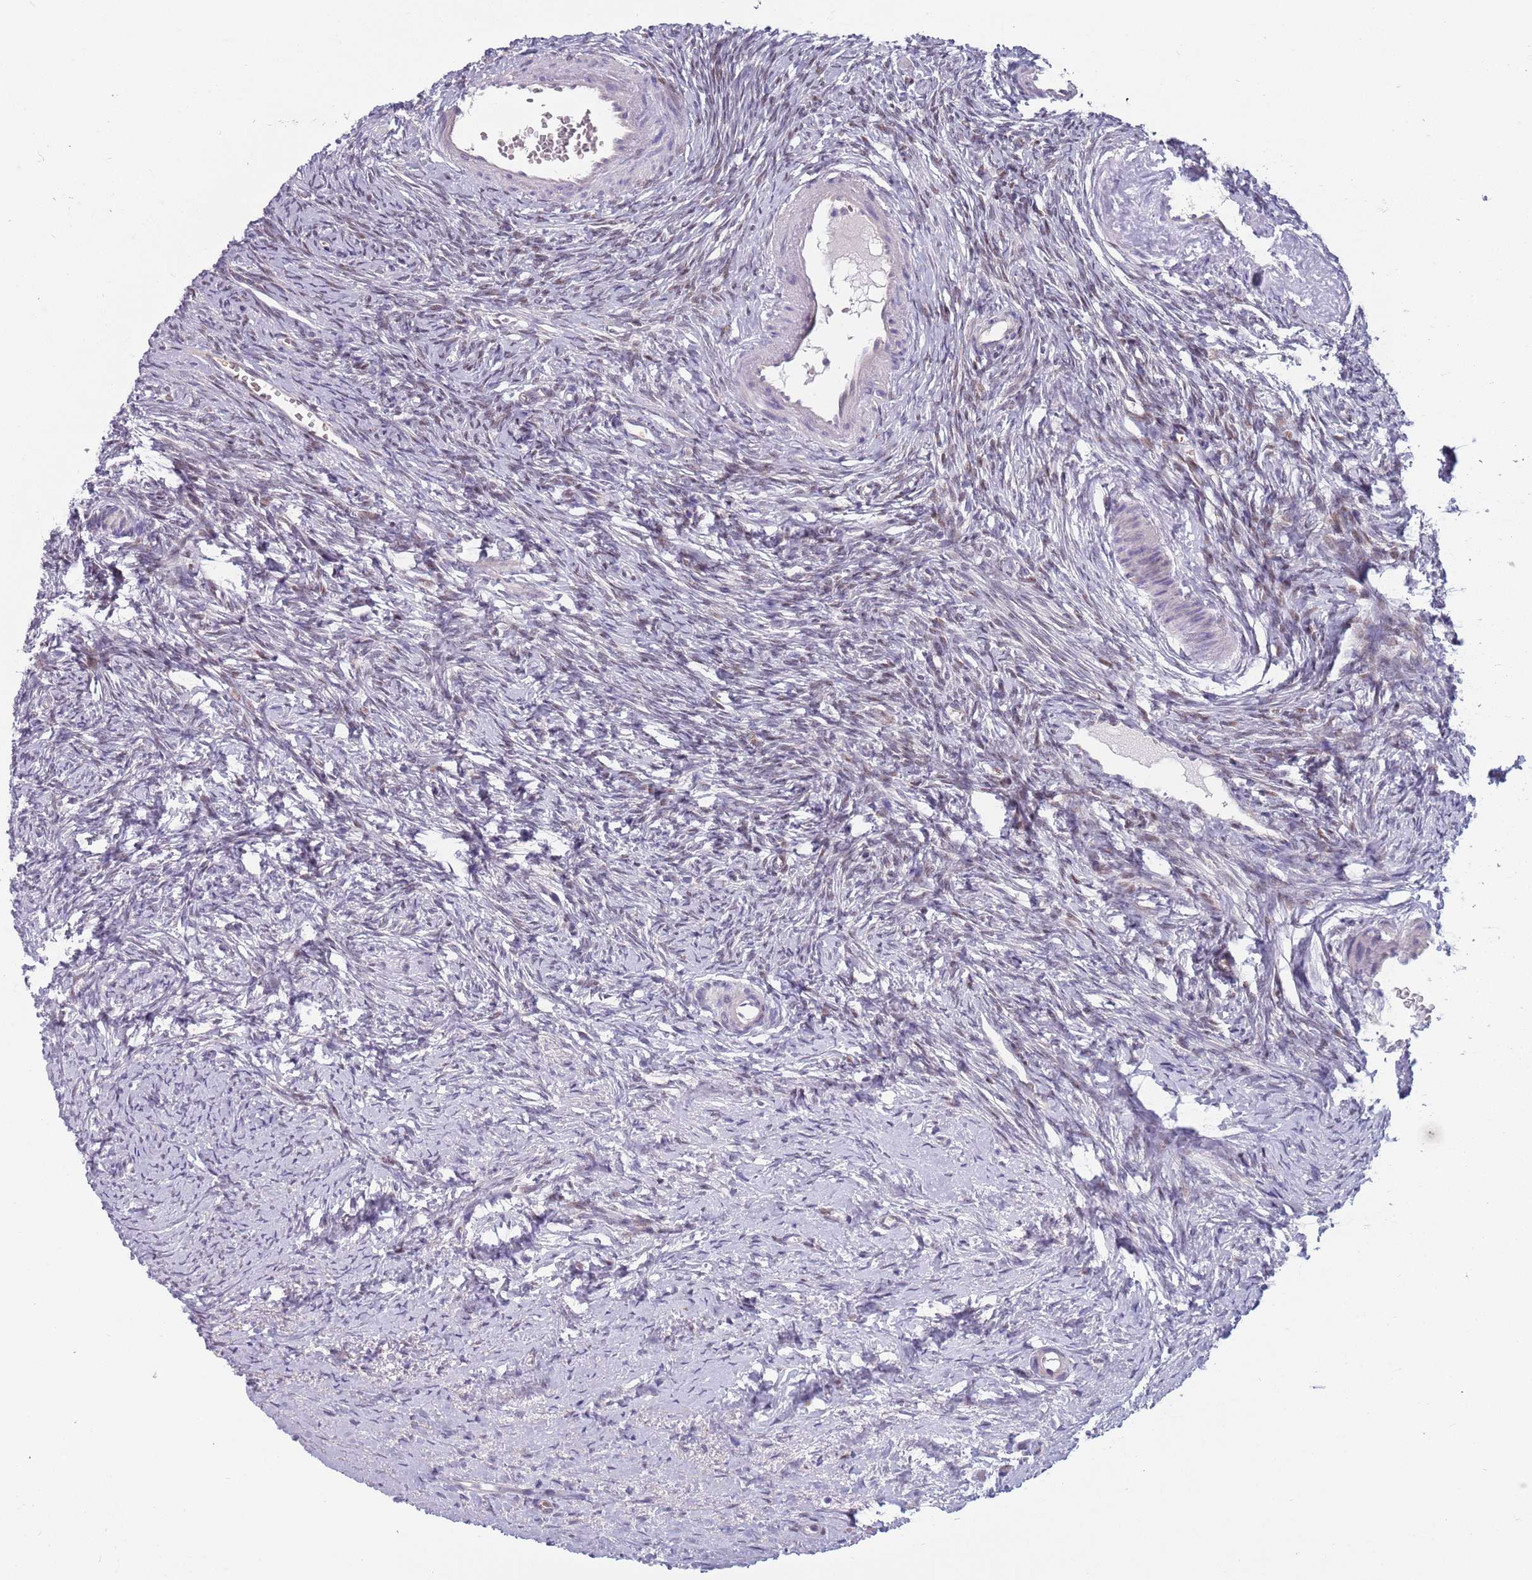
{"staining": {"intensity": "negative", "quantity": "none", "location": "none"}, "tissue": "ovary", "cell_type": "Ovarian stroma cells", "image_type": "normal", "snomed": [{"axis": "morphology", "description": "Normal tissue, NOS"}, {"axis": "morphology", "description": "Developmental malformation"}, {"axis": "topography", "description": "Ovary"}], "caption": "Histopathology image shows no protein staining in ovarian stroma cells of normal ovary.", "gene": "CLNS1A", "patient": {"sex": "female", "age": 39}}